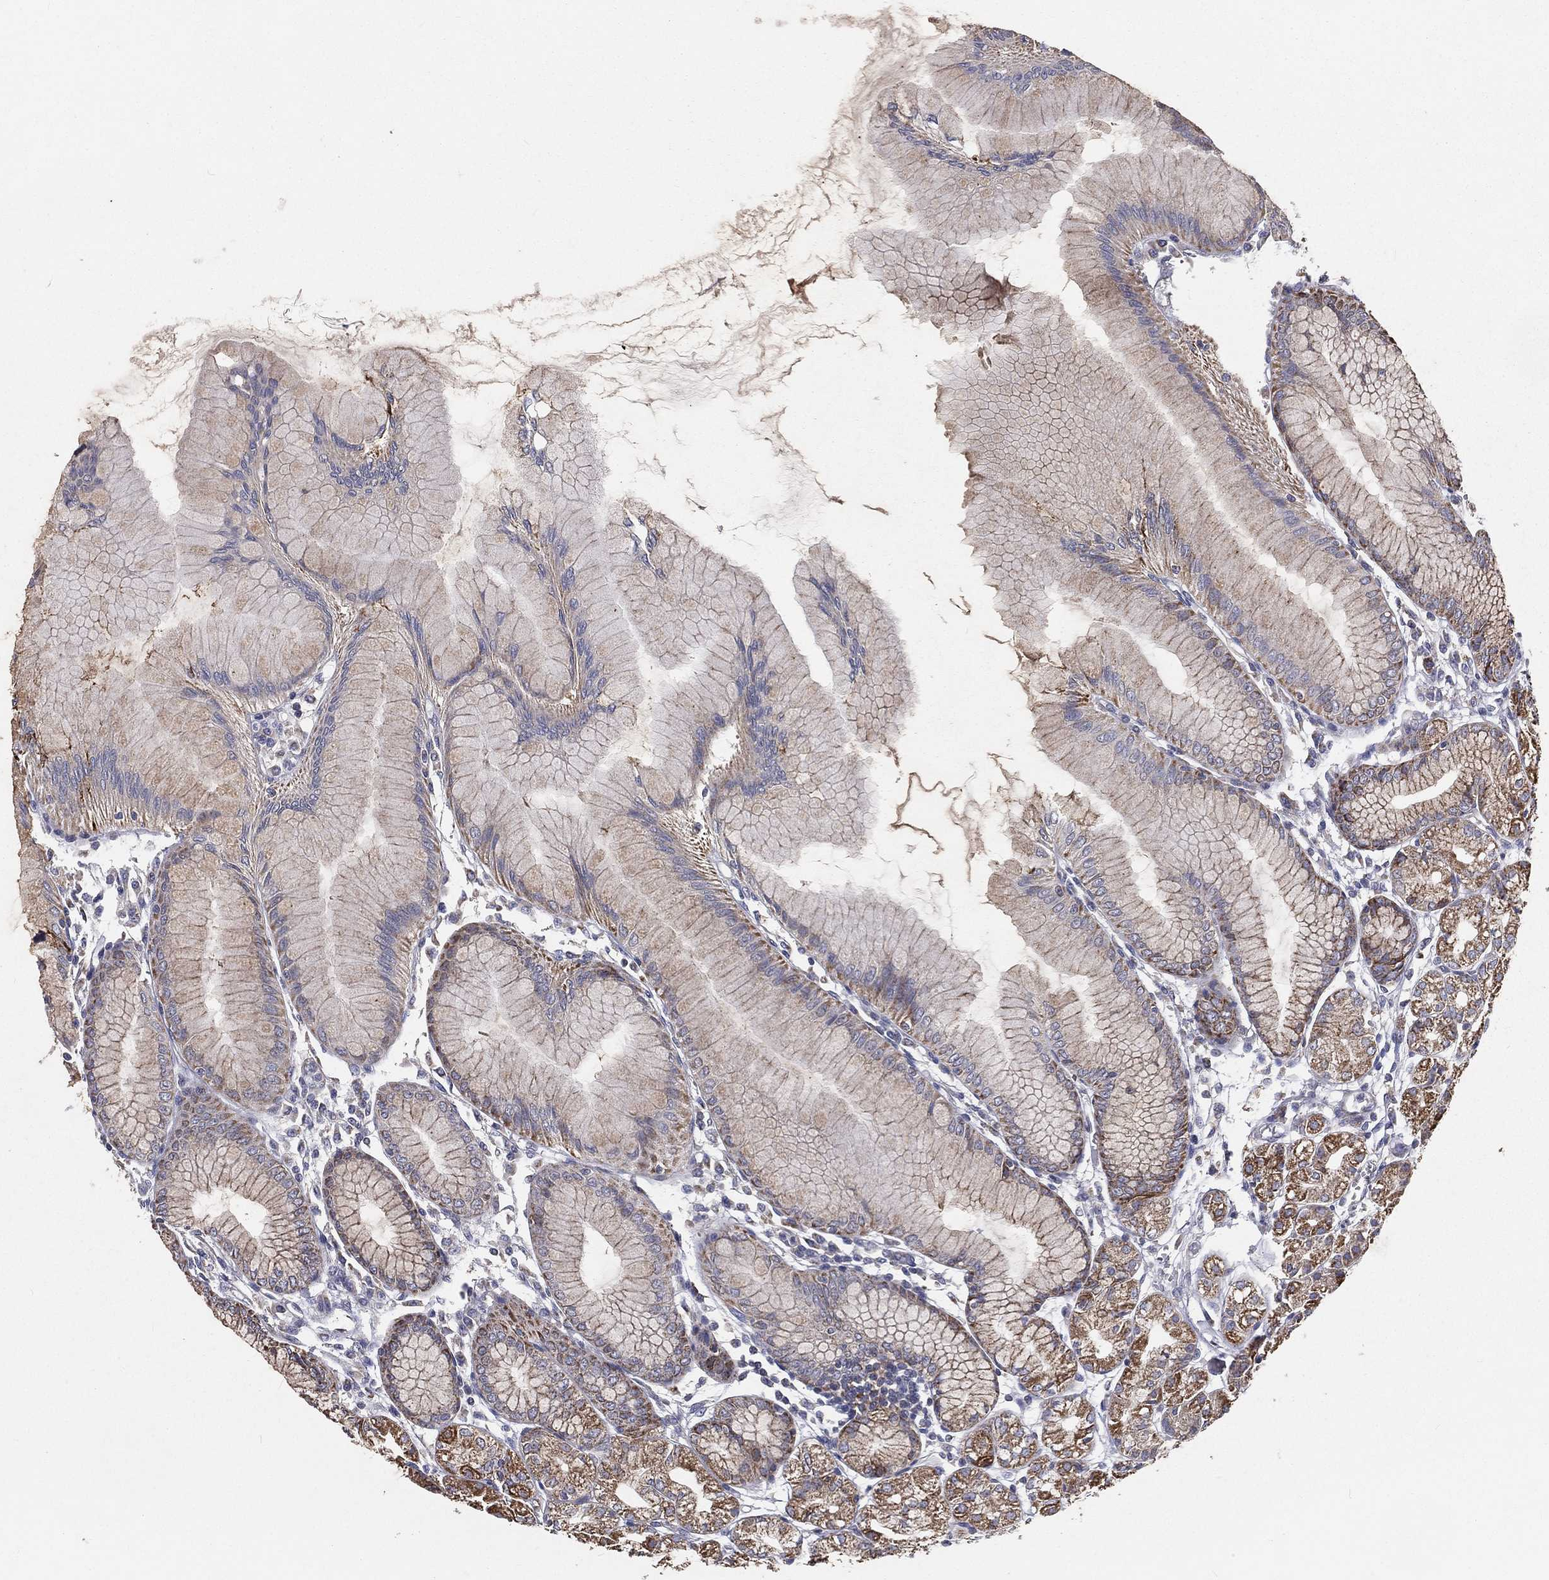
{"staining": {"intensity": "strong", "quantity": "25%-75%", "location": "cytoplasmic/membranous"}, "tissue": "stomach", "cell_type": "Glandular cells", "image_type": "normal", "snomed": [{"axis": "morphology", "description": "Normal tissue, NOS"}, {"axis": "topography", "description": "Stomach"}], "caption": "A high-resolution photomicrograph shows immunohistochemistry (IHC) staining of benign stomach, which demonstrates strong cytoplasmic/membranous positivity in about 25%-75% of glandular cells. The protein is shown in brown color, while the nuclei are stained blue.", "gene": "HADH", "patient": {"sex": "female", "age": 57}}